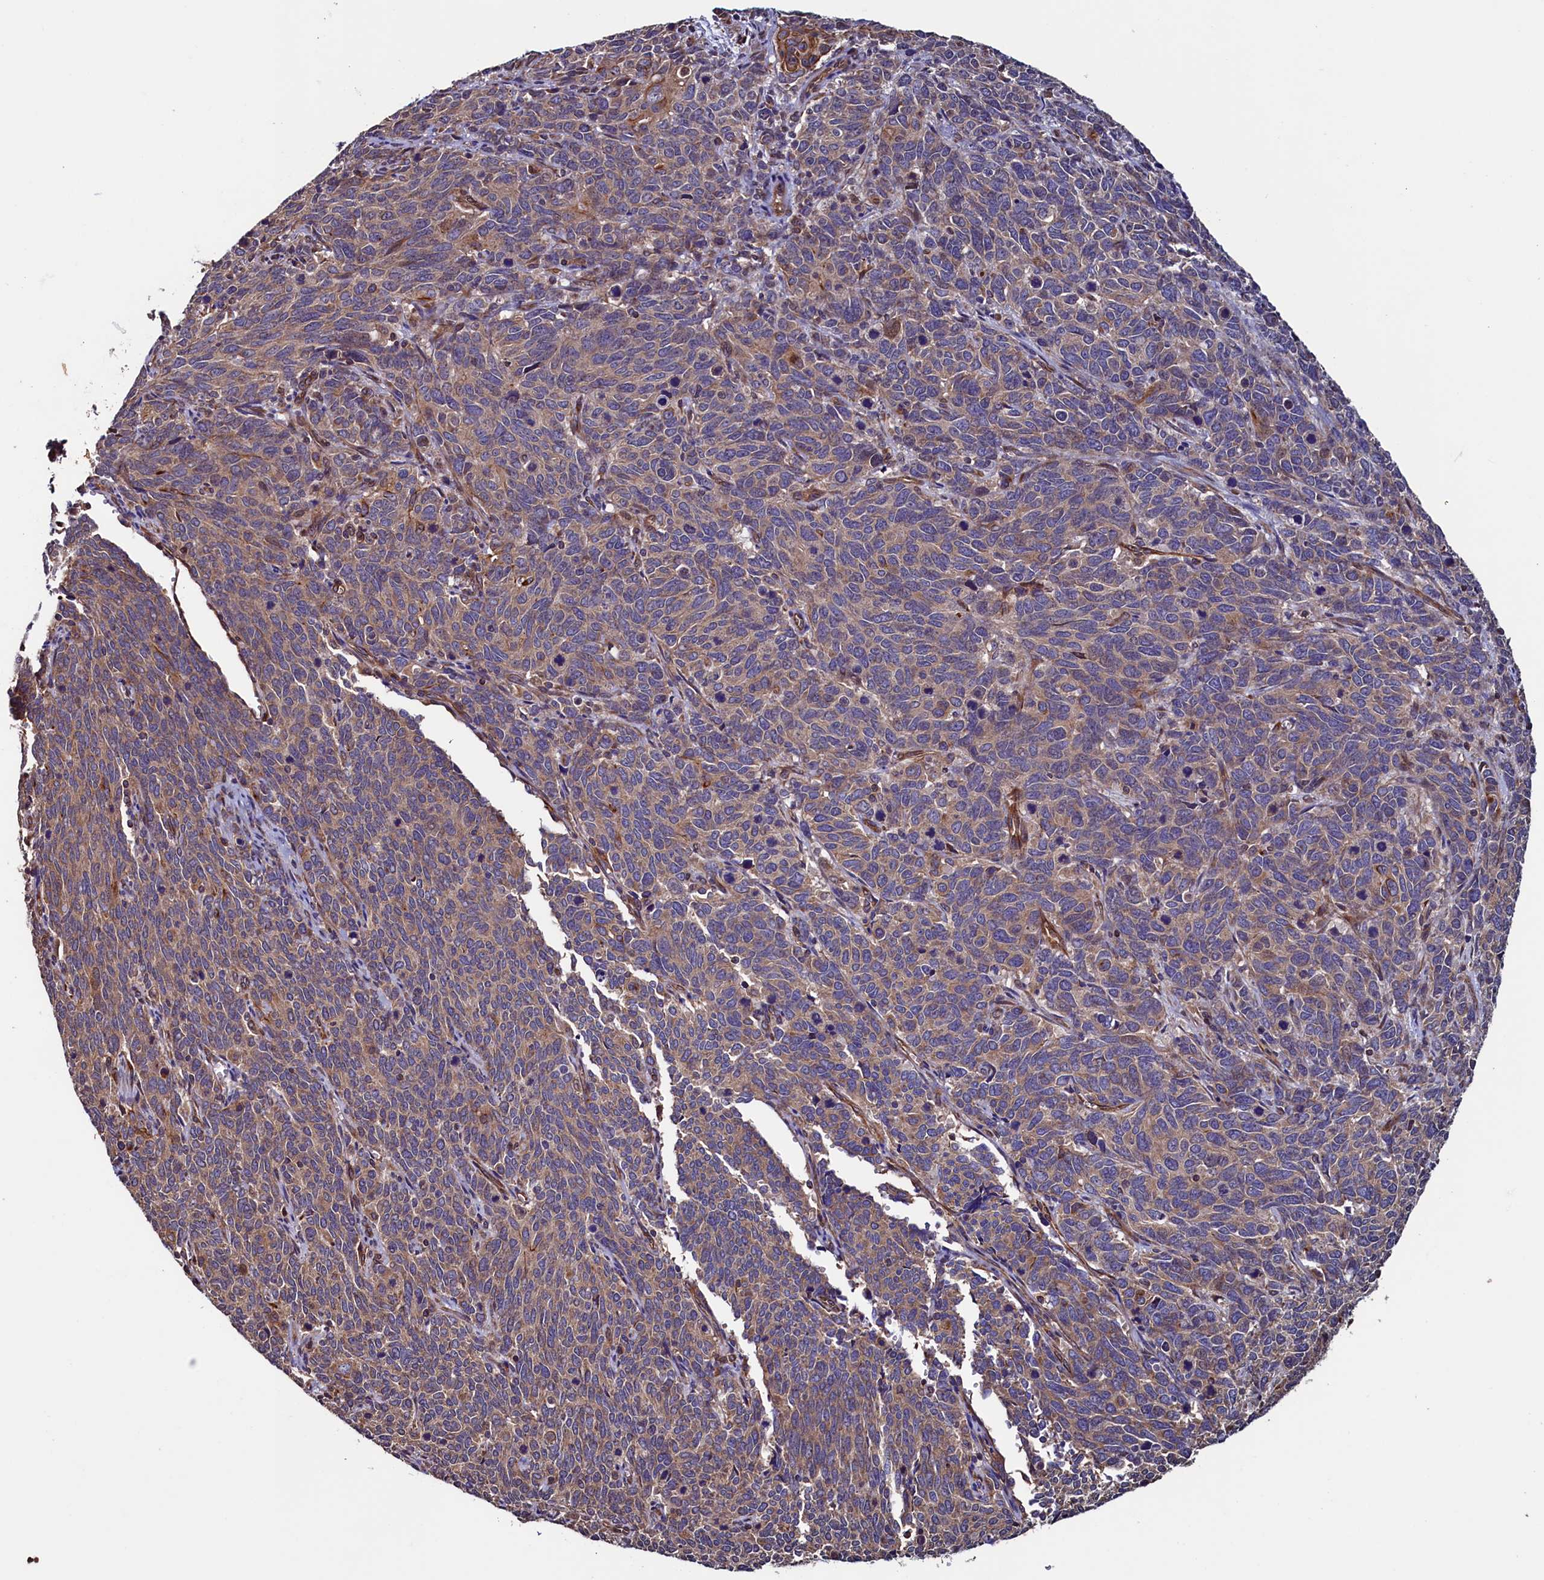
{"staining": {"intensity": "weak", "quantity": "25%-75%", "location": "cytoplasmic/membranous"}, "tissue": "cervical cancer", "cell_type": "Tumor cells", "image_type": "cancer", "snomed": [{"axis": "morphology", "description": "Squamous cell carcinoma, NOS"}, {"axis": "topography", "description": "Cervix"}], "caption": "Protein staining of cervical cancer tissue exhibits weak cytoplasmic/membranous positivity in about 25%-75% of tumor cells. The staining was performed using DAB, with brown indicating positive protein expression. Nuclei are stained blue with hematoxylin.", "gene": "ATXN2L", "patient": {"sex": "female", "age": 60}}